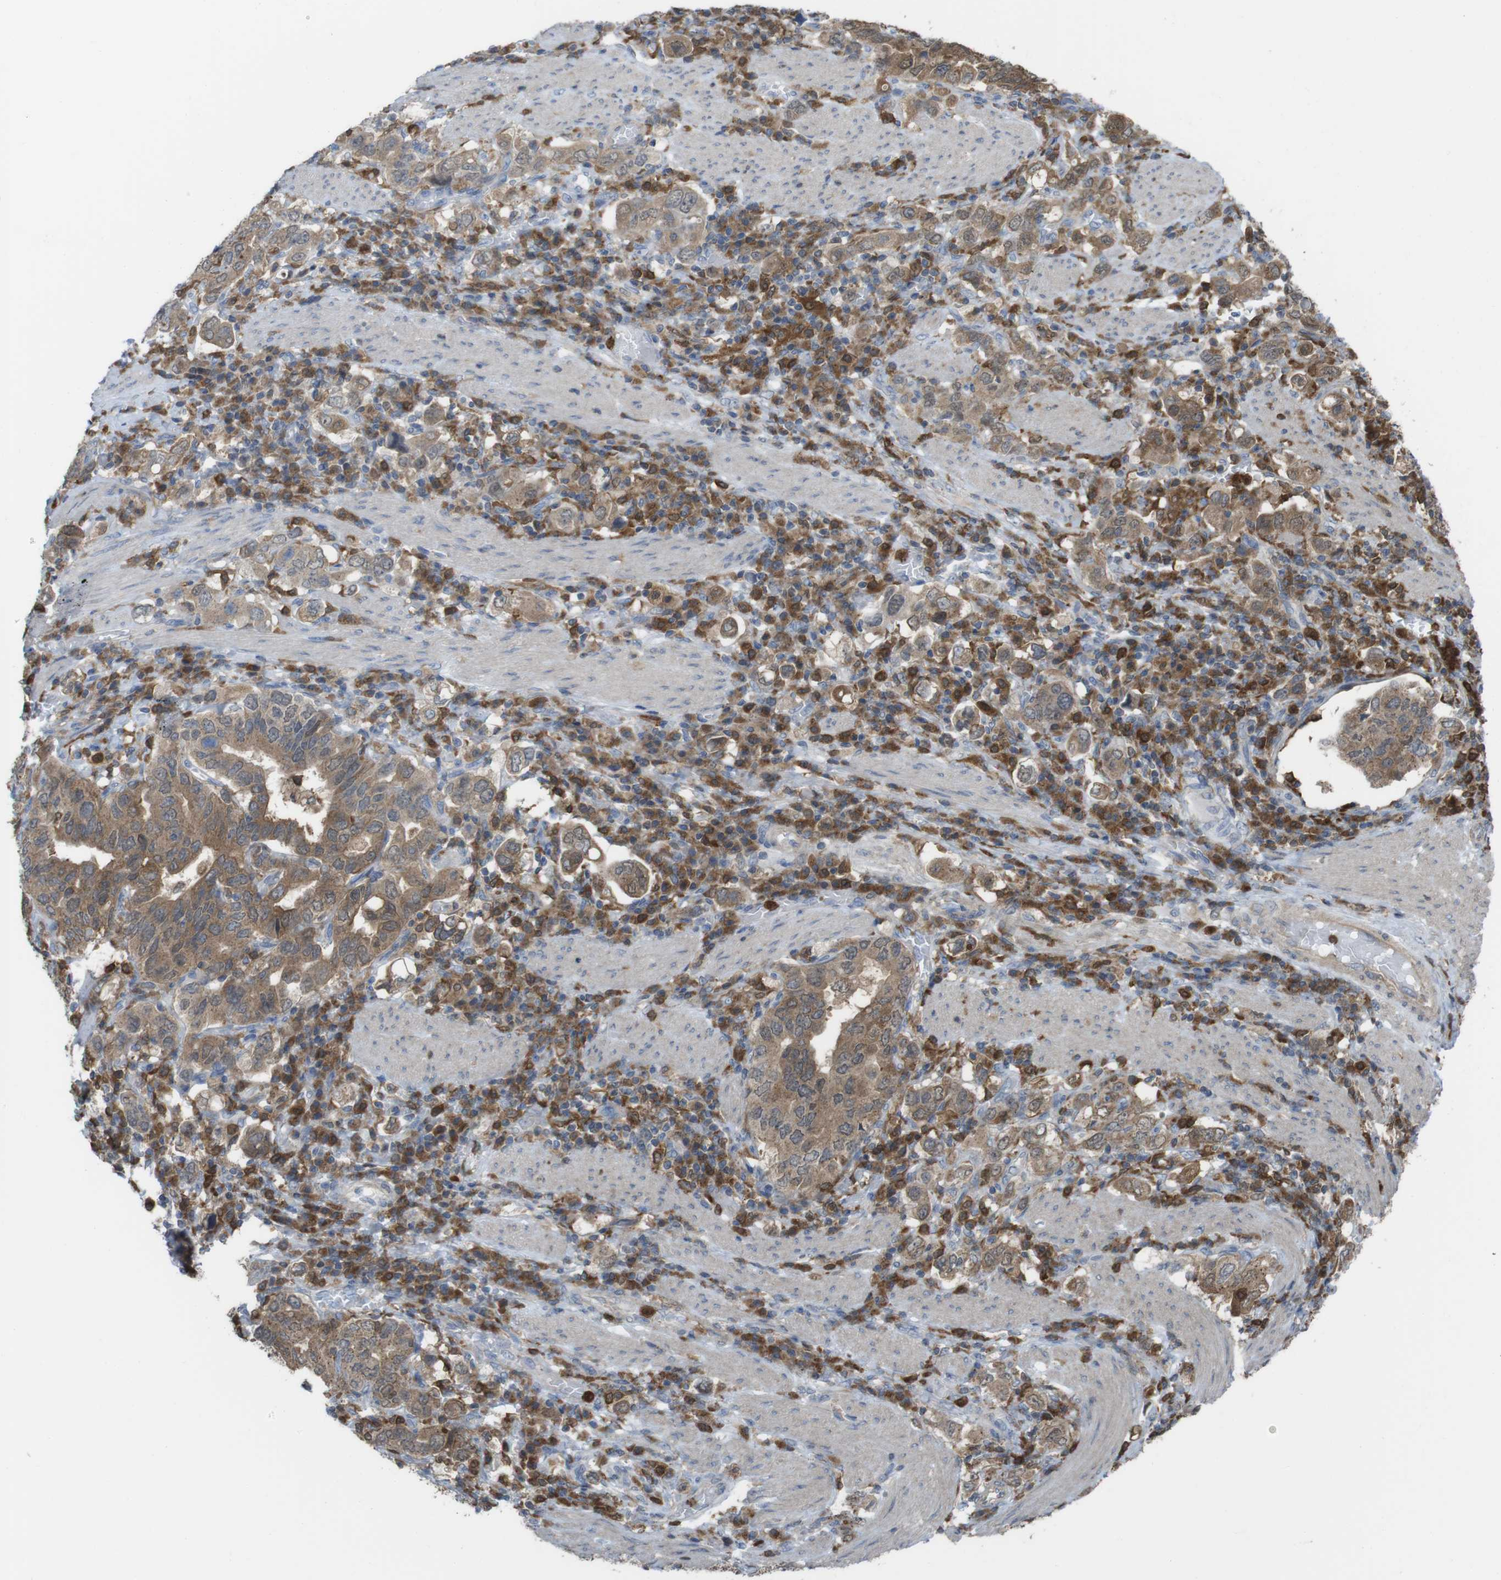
{"staining": {"intensity": "moderate", "quantity": ">75%", "location": "cytoplasmic/membranous"}, "tissue": "stomach cancer", "cell_type": "Tumor cells", "image_type": "cancer", "snomed": [{"axis": "morphology", "description": "Adenocarcinoma, NOS"}, {"axis": "topography", "description": "Stomach, upper"}], "caption": "High-power microscopy captured an immunohistochemistry micrograph of adenocarcinoma (stomach), revealing moderate cytoplasmic/membranous positivity in approximately >75% of tumor cells.", "gene": "PRKCD", "patient": {"sex": "male", "age": 62}}